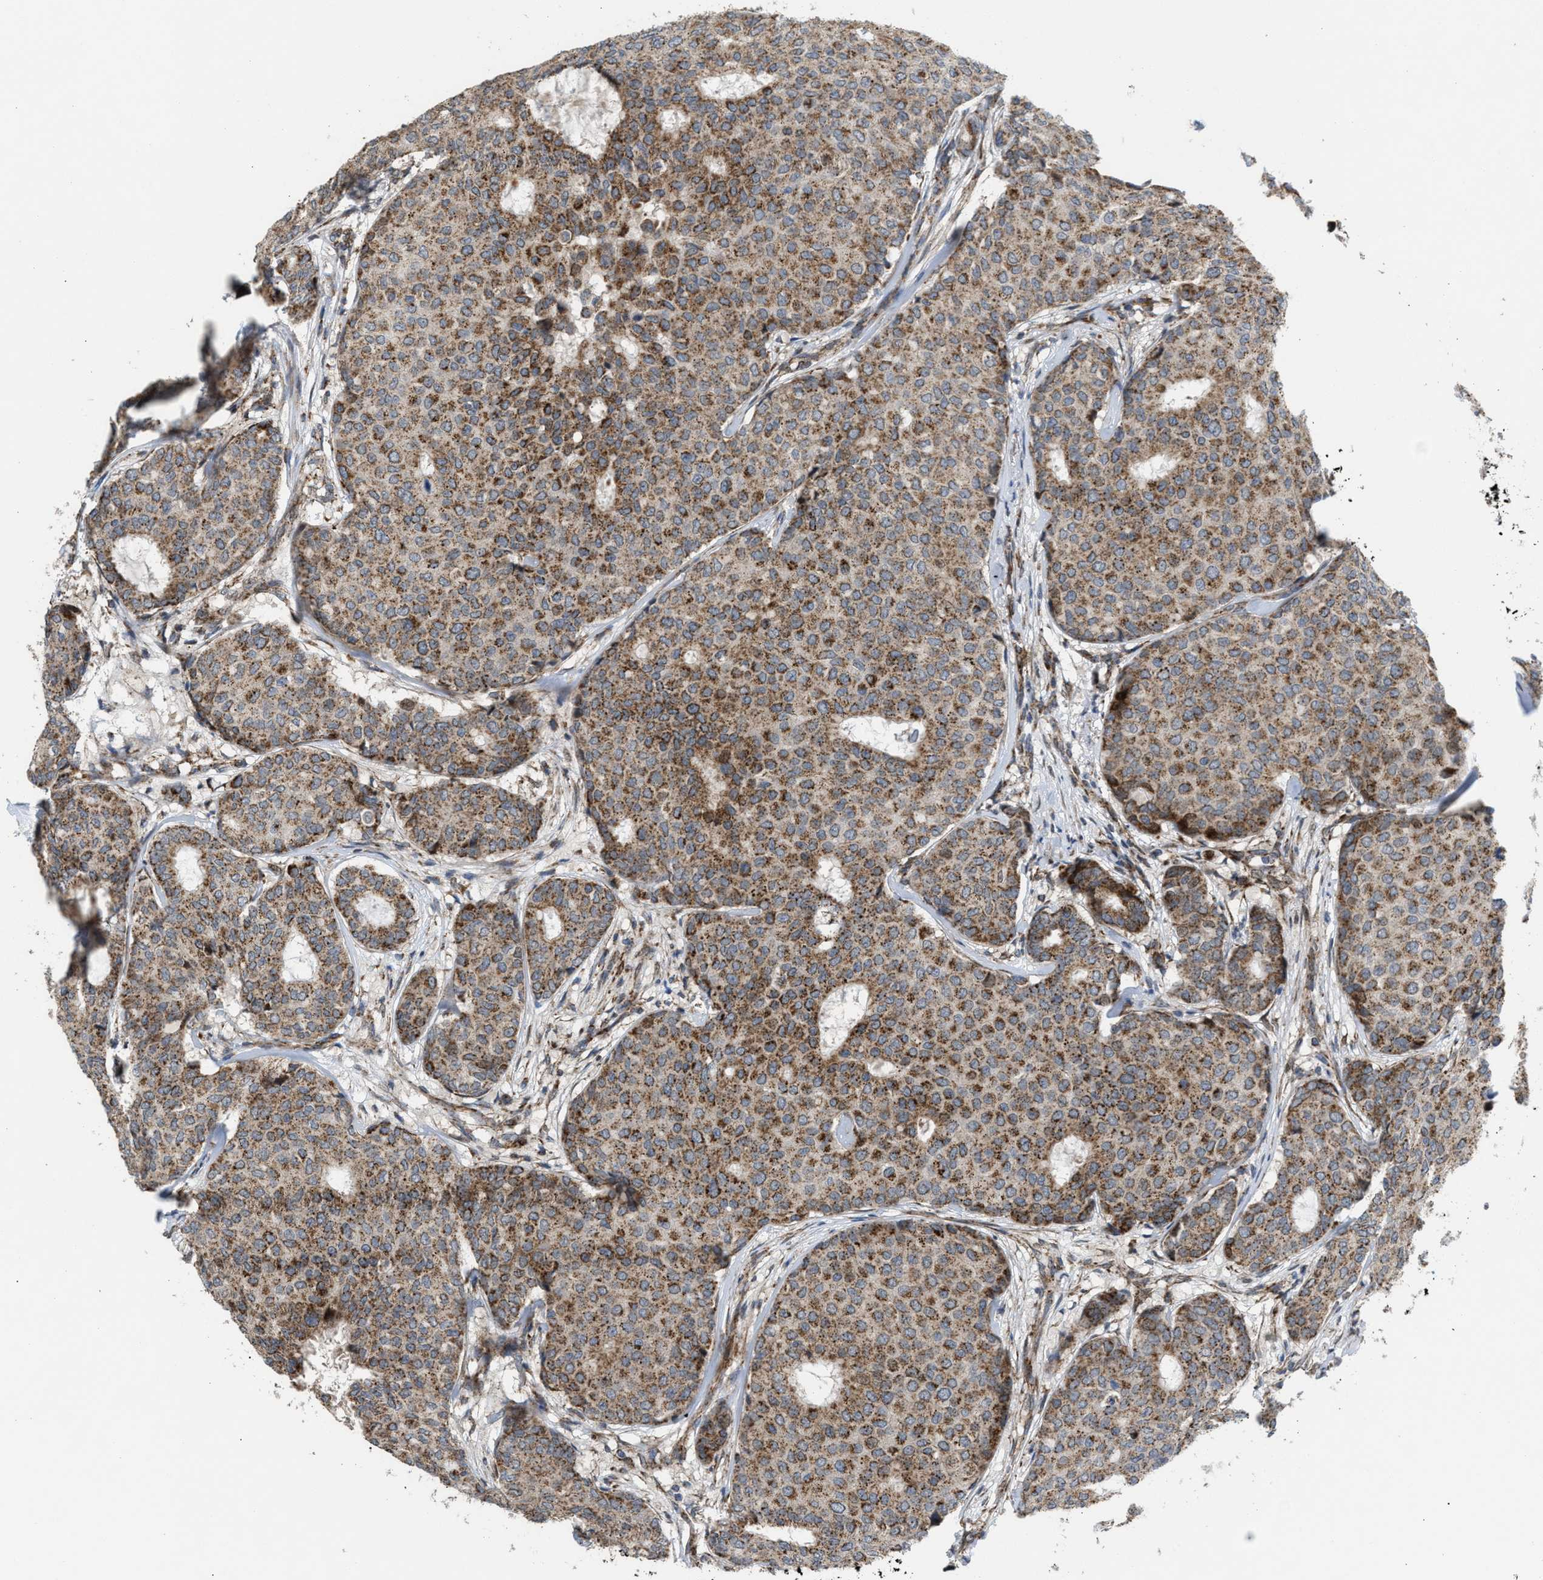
{"staining": {"intensity": "moderate", "quantity": ">75%", "location": "cytoplasmic/membranous"}, "tissue": "breast cancer", "cell_type": "Tumor cells", "image_type": "cancer", "snomed": [{"axis": "morphology", "description": "Duct carcinoma"}, {"axis": "topography", "description": "Breast"}], "caption": "Tumor cells reveal moderate cytoplasmic/membranous staining in approximately >75% of cells in intraductal carcinoma (breast).", "gene": "TACO1", "patient": {"sex": "female", "age": 75}}